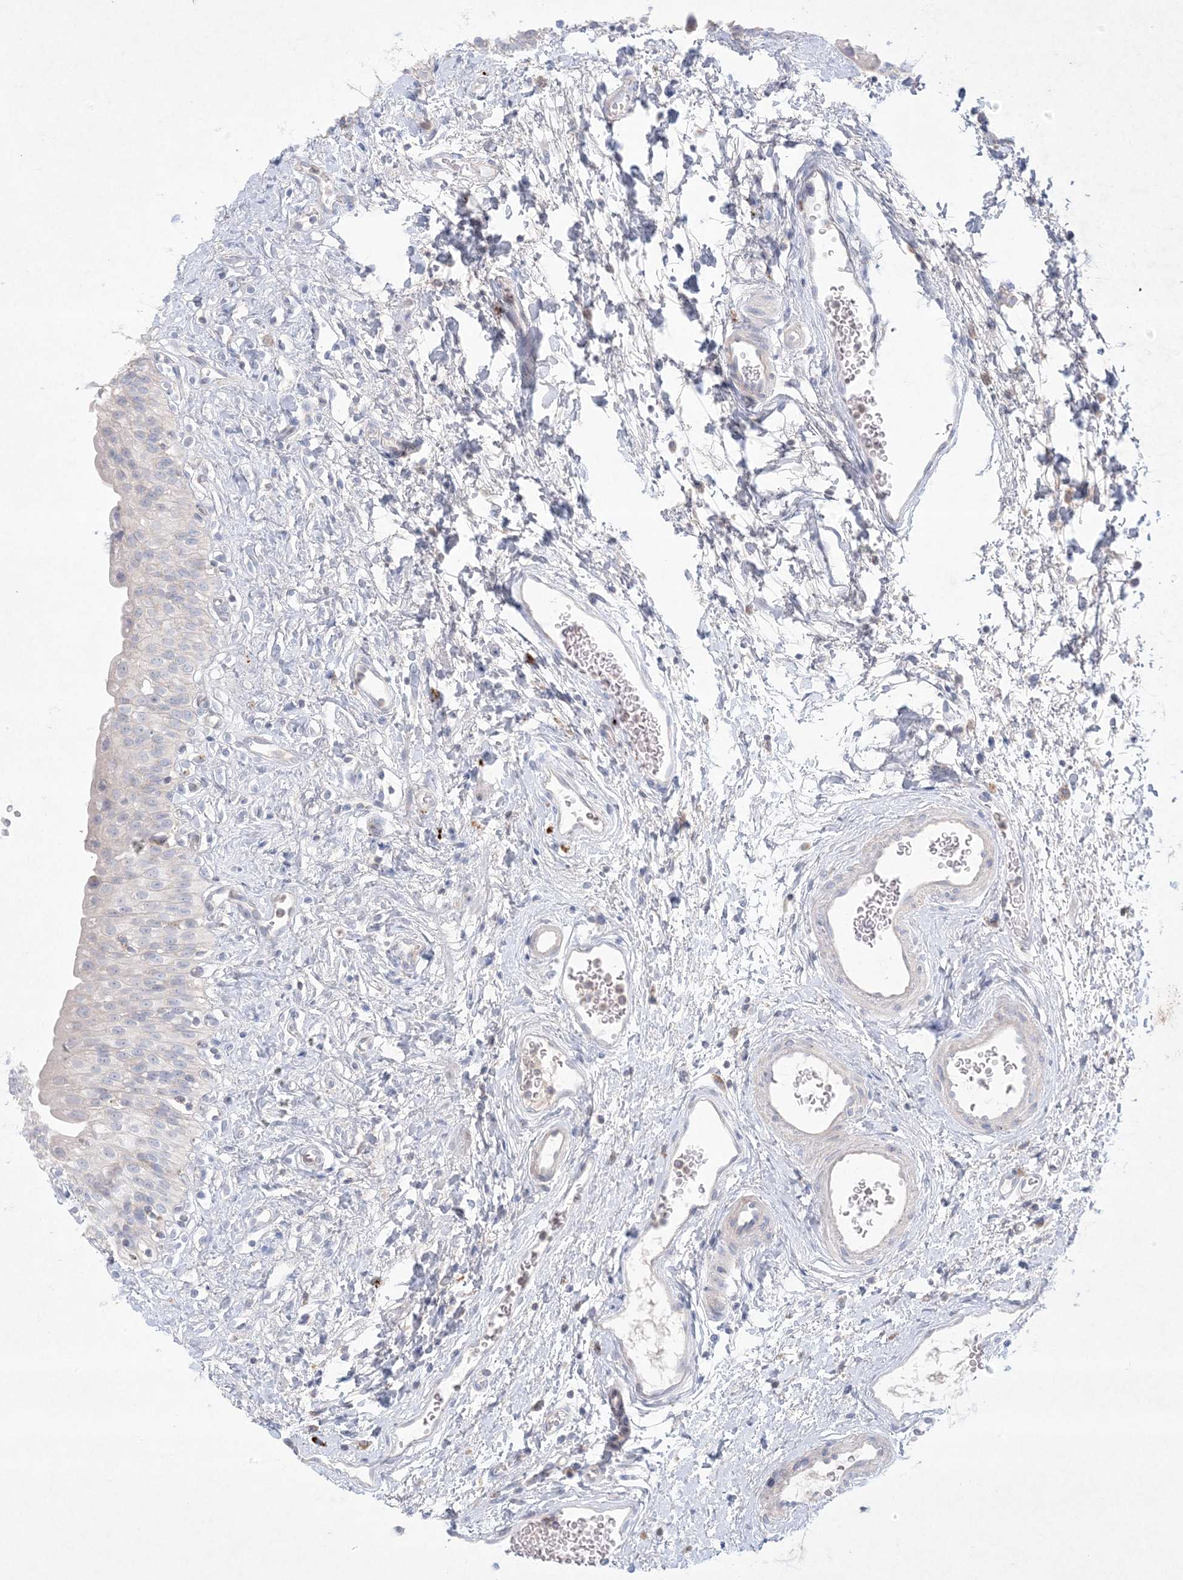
{"staining": {"intensity": "negative", "quantity": "none", "location": "none"}, "tissue": "urinary bladder", "cell_type": "Urothelial cells", "image_type": "normal", "snomed": [{"axis": "morphology", "description": "Normal tissue, NOS"}, {"axis": "topography", "description": "Urinary bladder"}], "caption": "This image is of benign urinary bladder stained with immunohistochemistry (IHC) to label a protein in brown with the nuclei are counter-stained blue. There is no positivity in urothelial cells.", "gene": "KCTD6", "patient": {"sex": "male", "age": 51}}